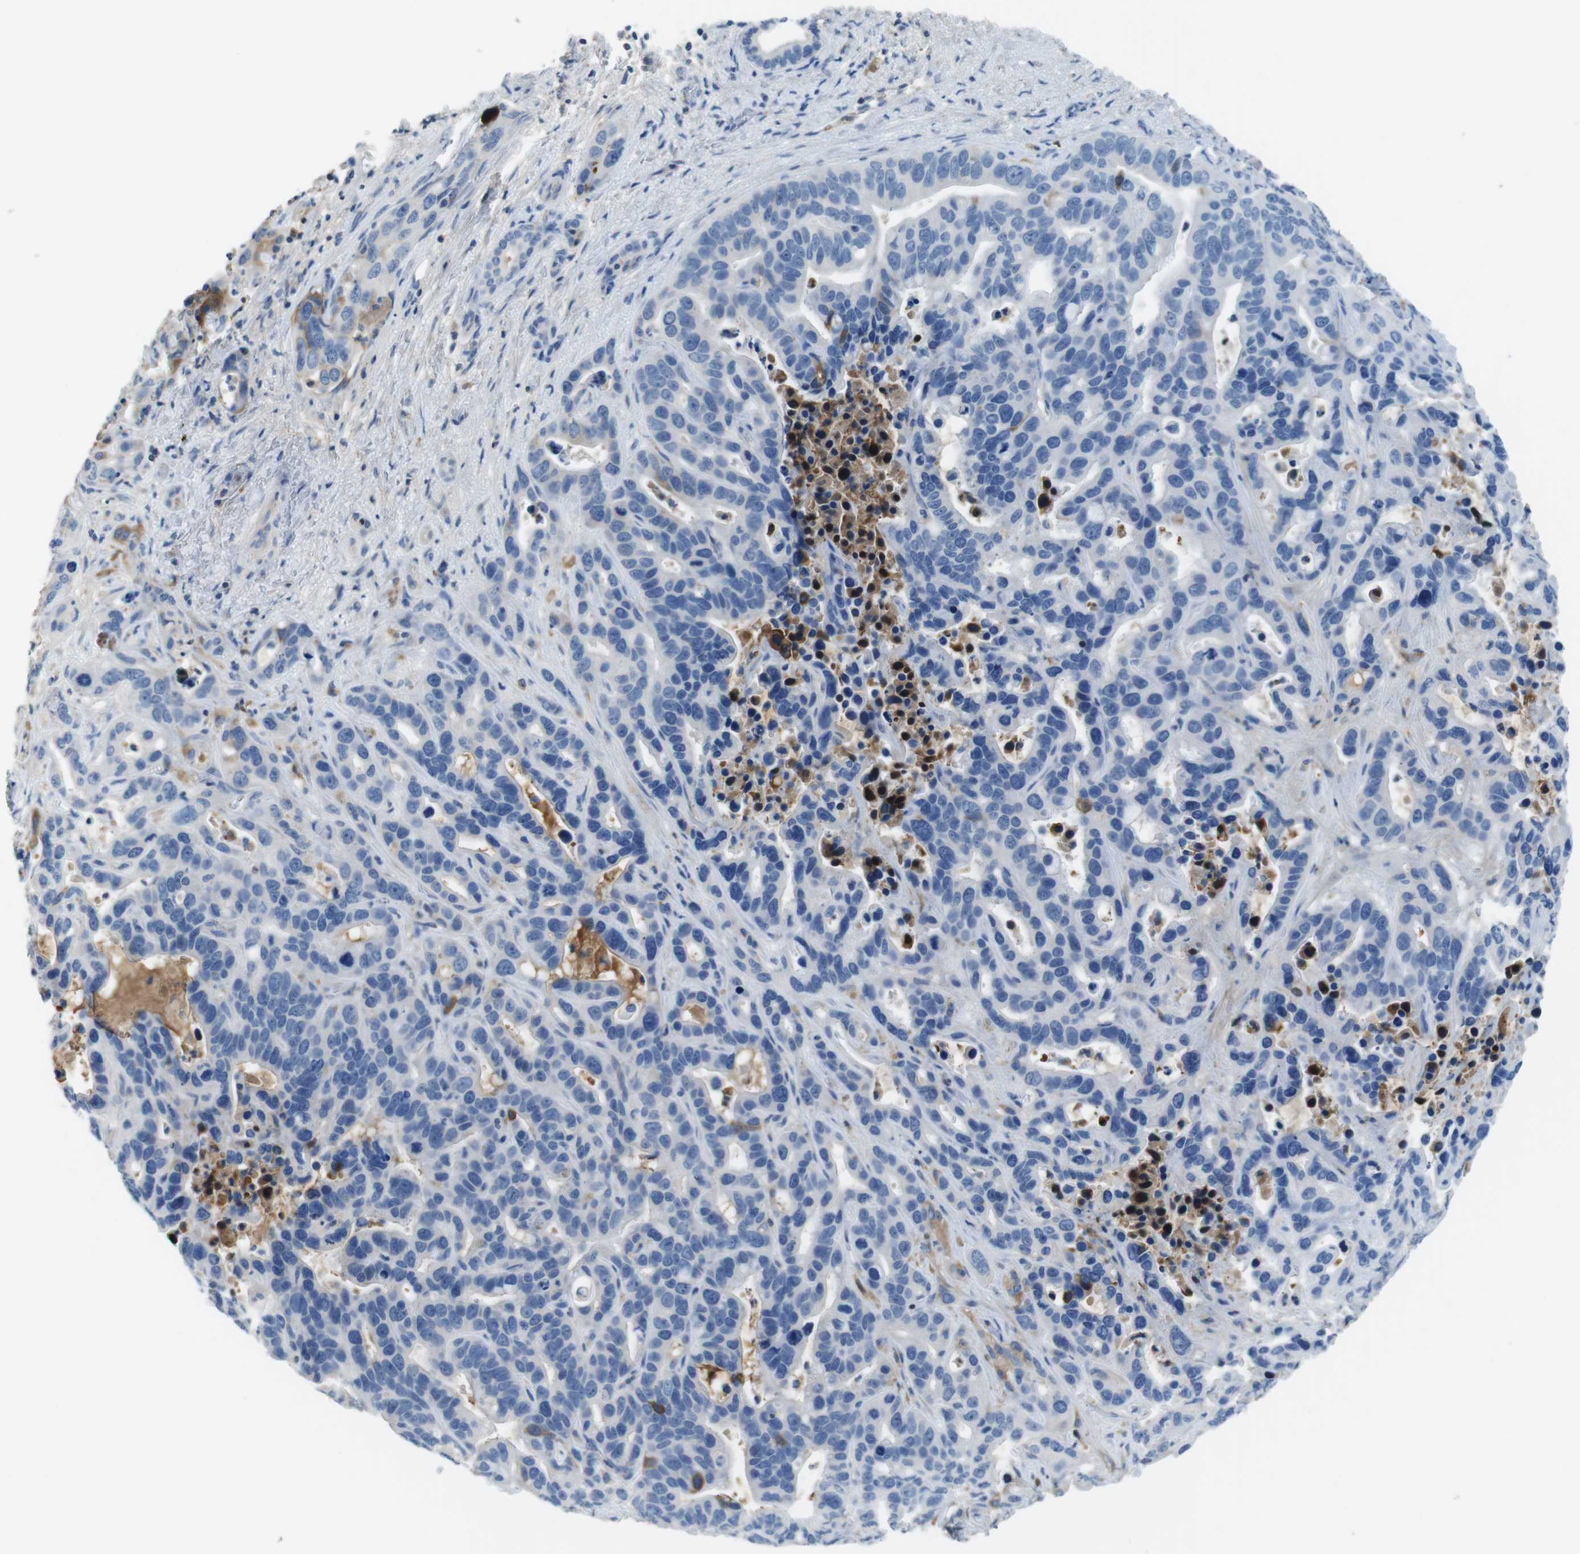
{"staining": {"intensity": "negative", "quantity": "none", "location": "none"}, "tissue": "liver cancer", "cell_type": "Tumor cells", "image_type": "cancer", "snomed": [{"axis": "morphology", "description": "Cholangiocarcinoma"}, {"axis": "topography", "description": "Liver"}], "caption": "Protein analysis of liver cancer exhibits no significant expression in tumor cells.", "gene": "TMPRSS15", "patient": {"sex": "female", "age": 65}}